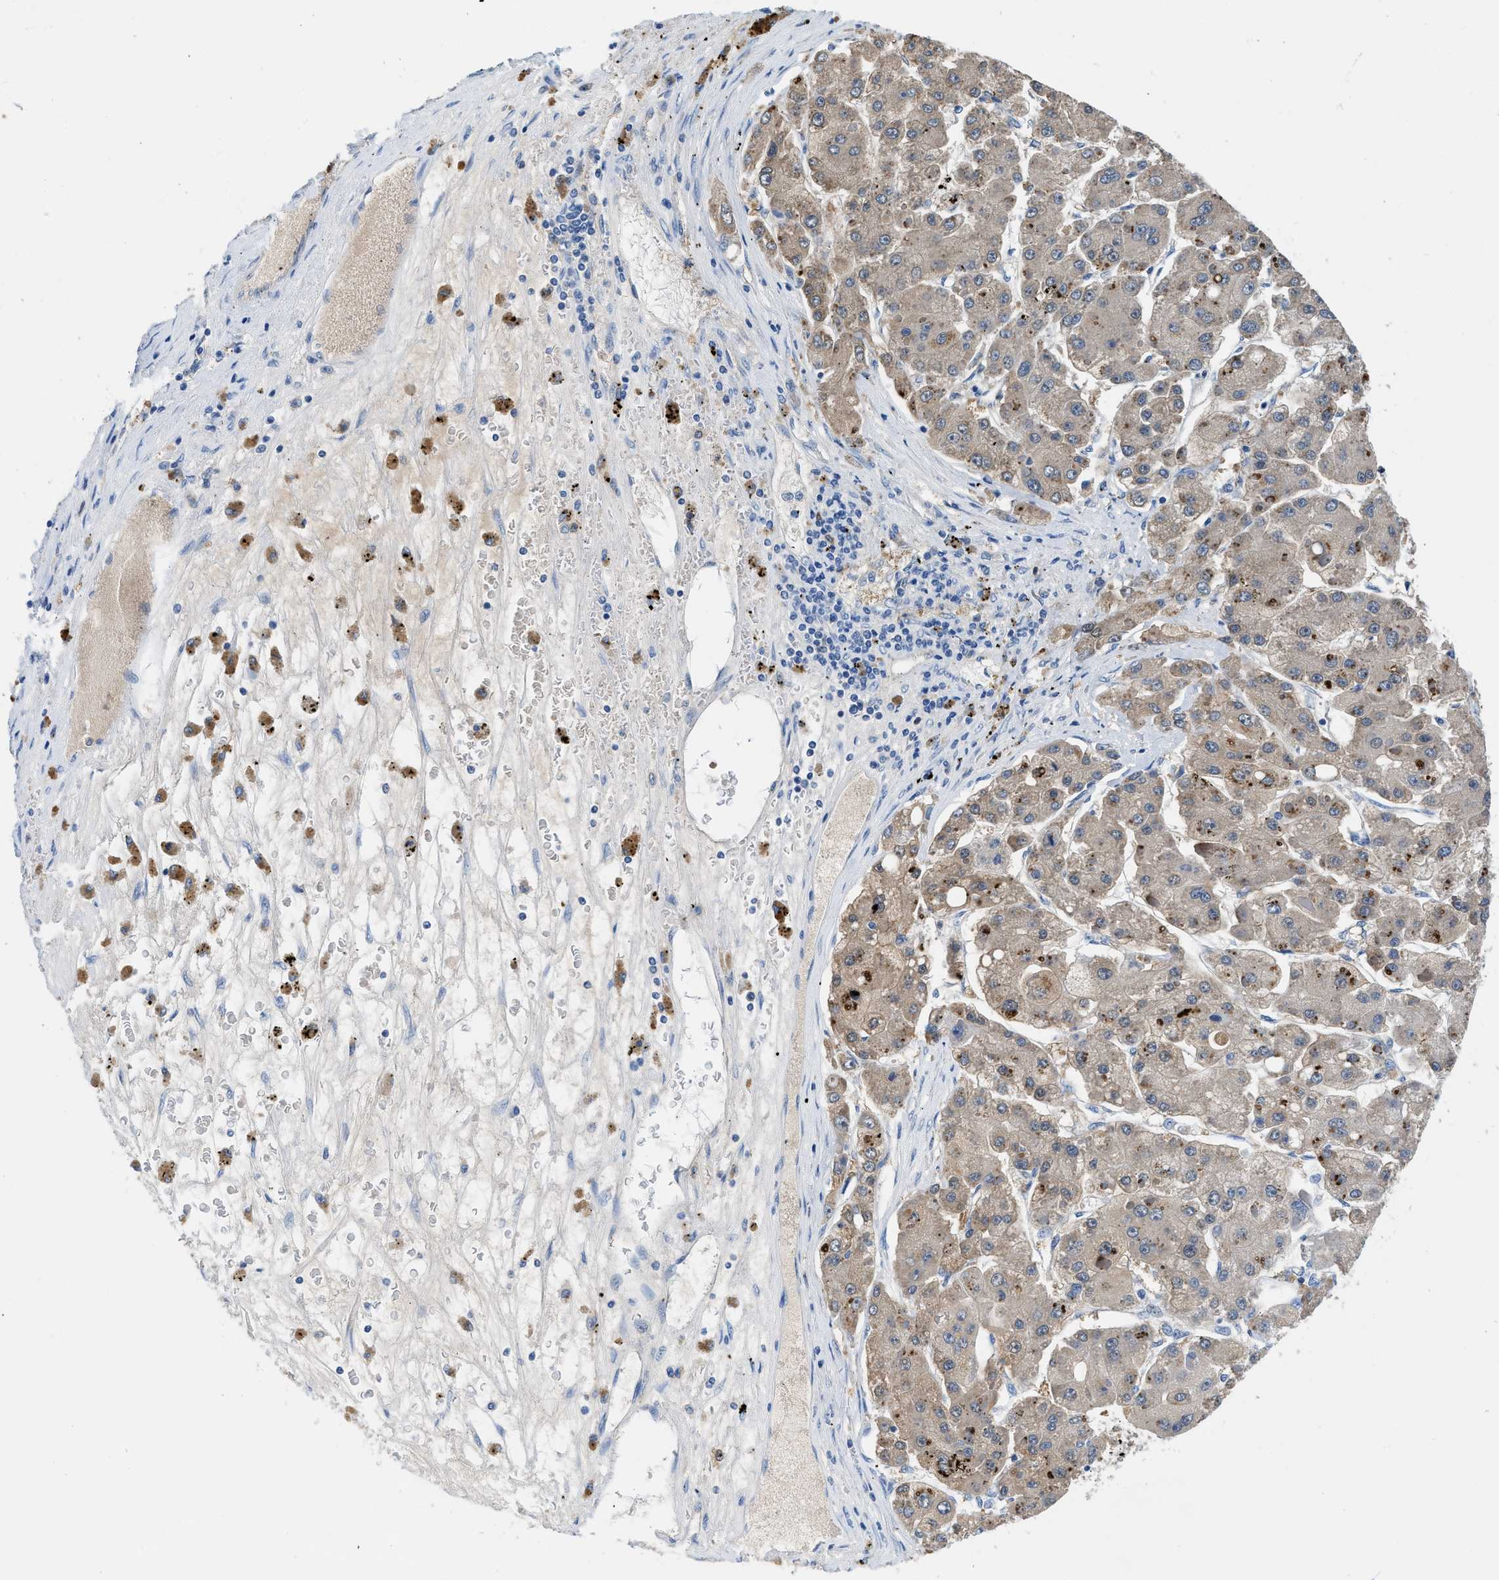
{"staining": {"intensity": "weak", "quantity": ">75%", "location": "cytoplasmic/membranous"}, "tissue": "liver cancer", "cell_type": "Tumor cells", "image_type": "cancer", "snomed": [{"axis": "morphology", "description": "Carcinoma, Hepatocellular, NOS"}, {"axis": "topography", "description": "Liver"}], "caption": "Protein expression by IHC displays weak cytoplasmic/membranous staining in about >75% of tumor cells in hepatocellular carcinoma (liver). (DAB = brown stain, brightfield microscopy at high magnification).", "gene": "FADS6", "patient": {"sex": "female", "age": 73}}